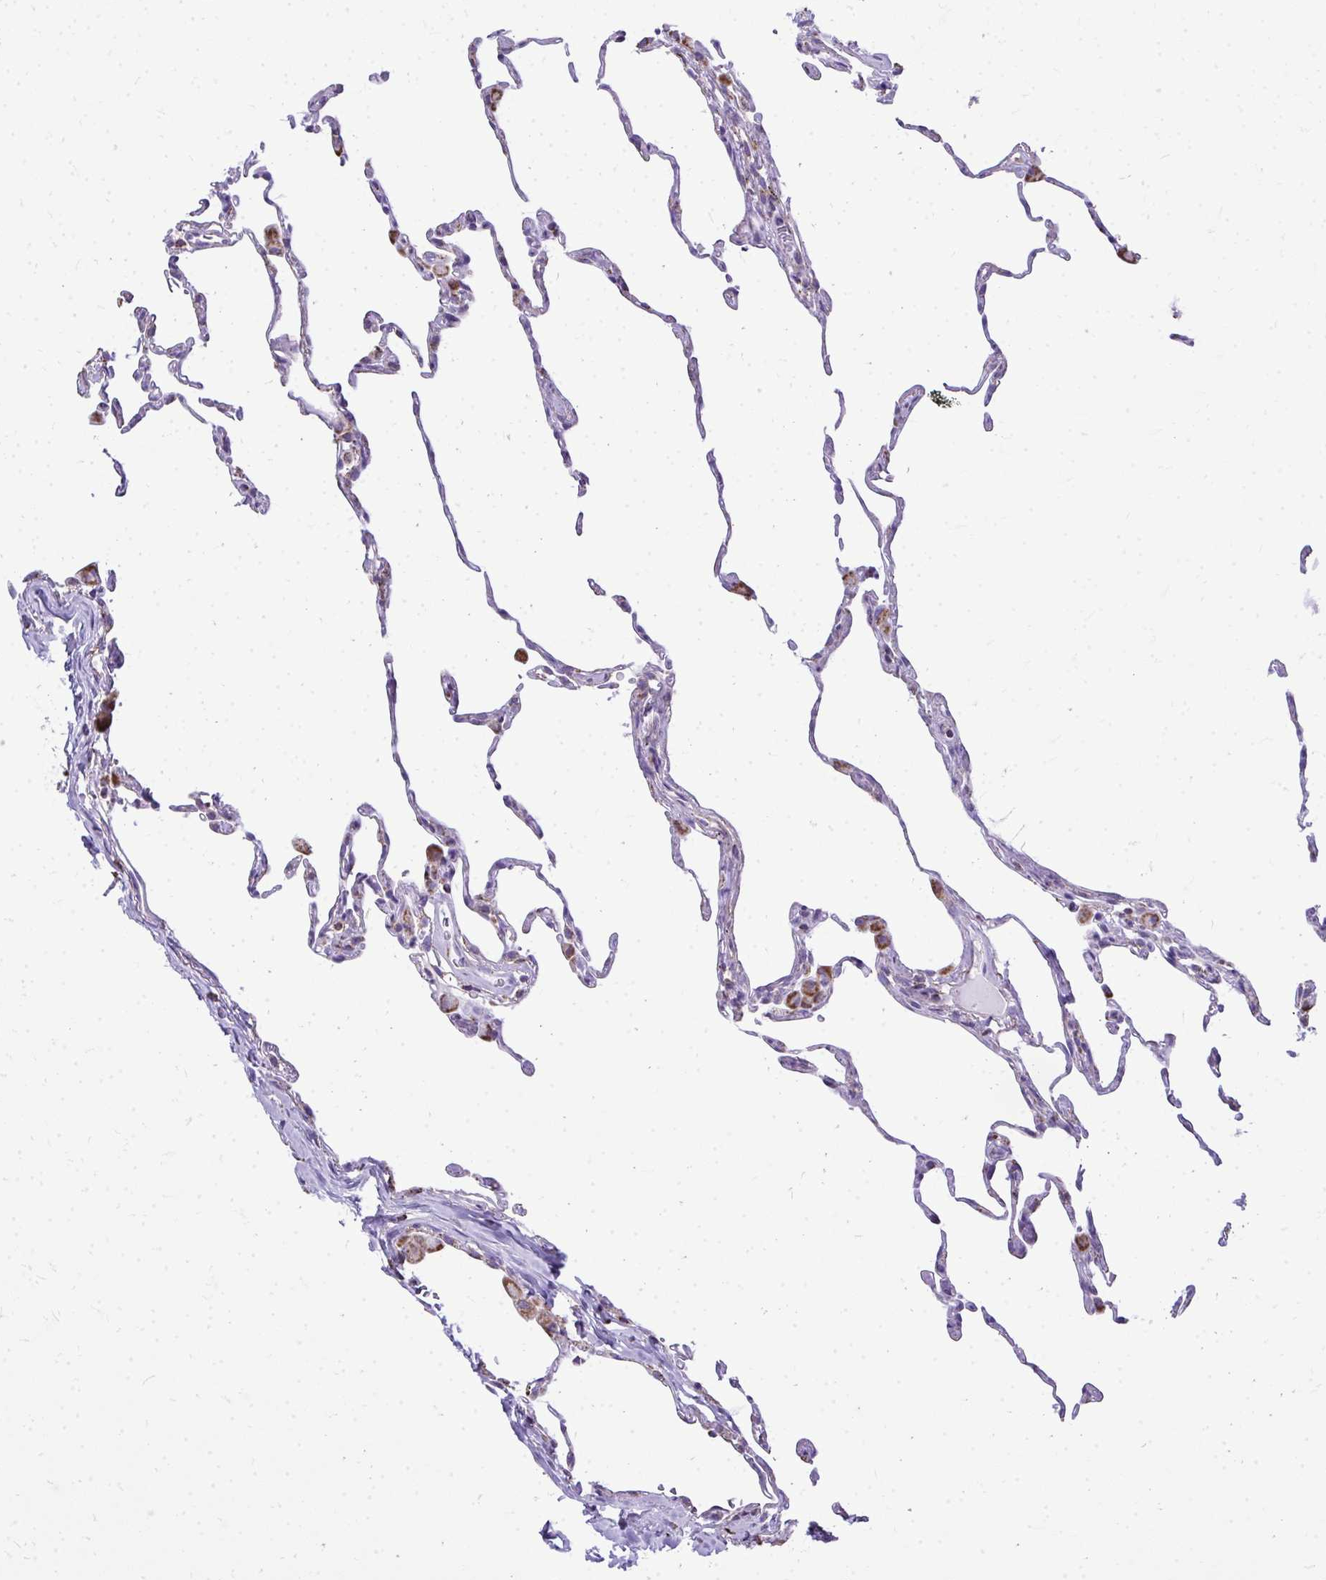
{"staining": {"intensity": "moderate", "quantity": "<25%", "location": "cytoplasmic/membranous"}, "tissue": "lung", "cell_type": "Alveolar cells", "image_type": "normal", "snomed": [{"axis": "morphology", "description": "Normal tissue, NOS"}, {"axis": "topography", "description": "Lung"}], "caption": "IHC of normal lung reveals low levels of moderate cytoplasmic/membranous staining in about <25% of alveolar cells.", "gene": "MPZL2", "patient": {"sex": "female", "age": 57}}